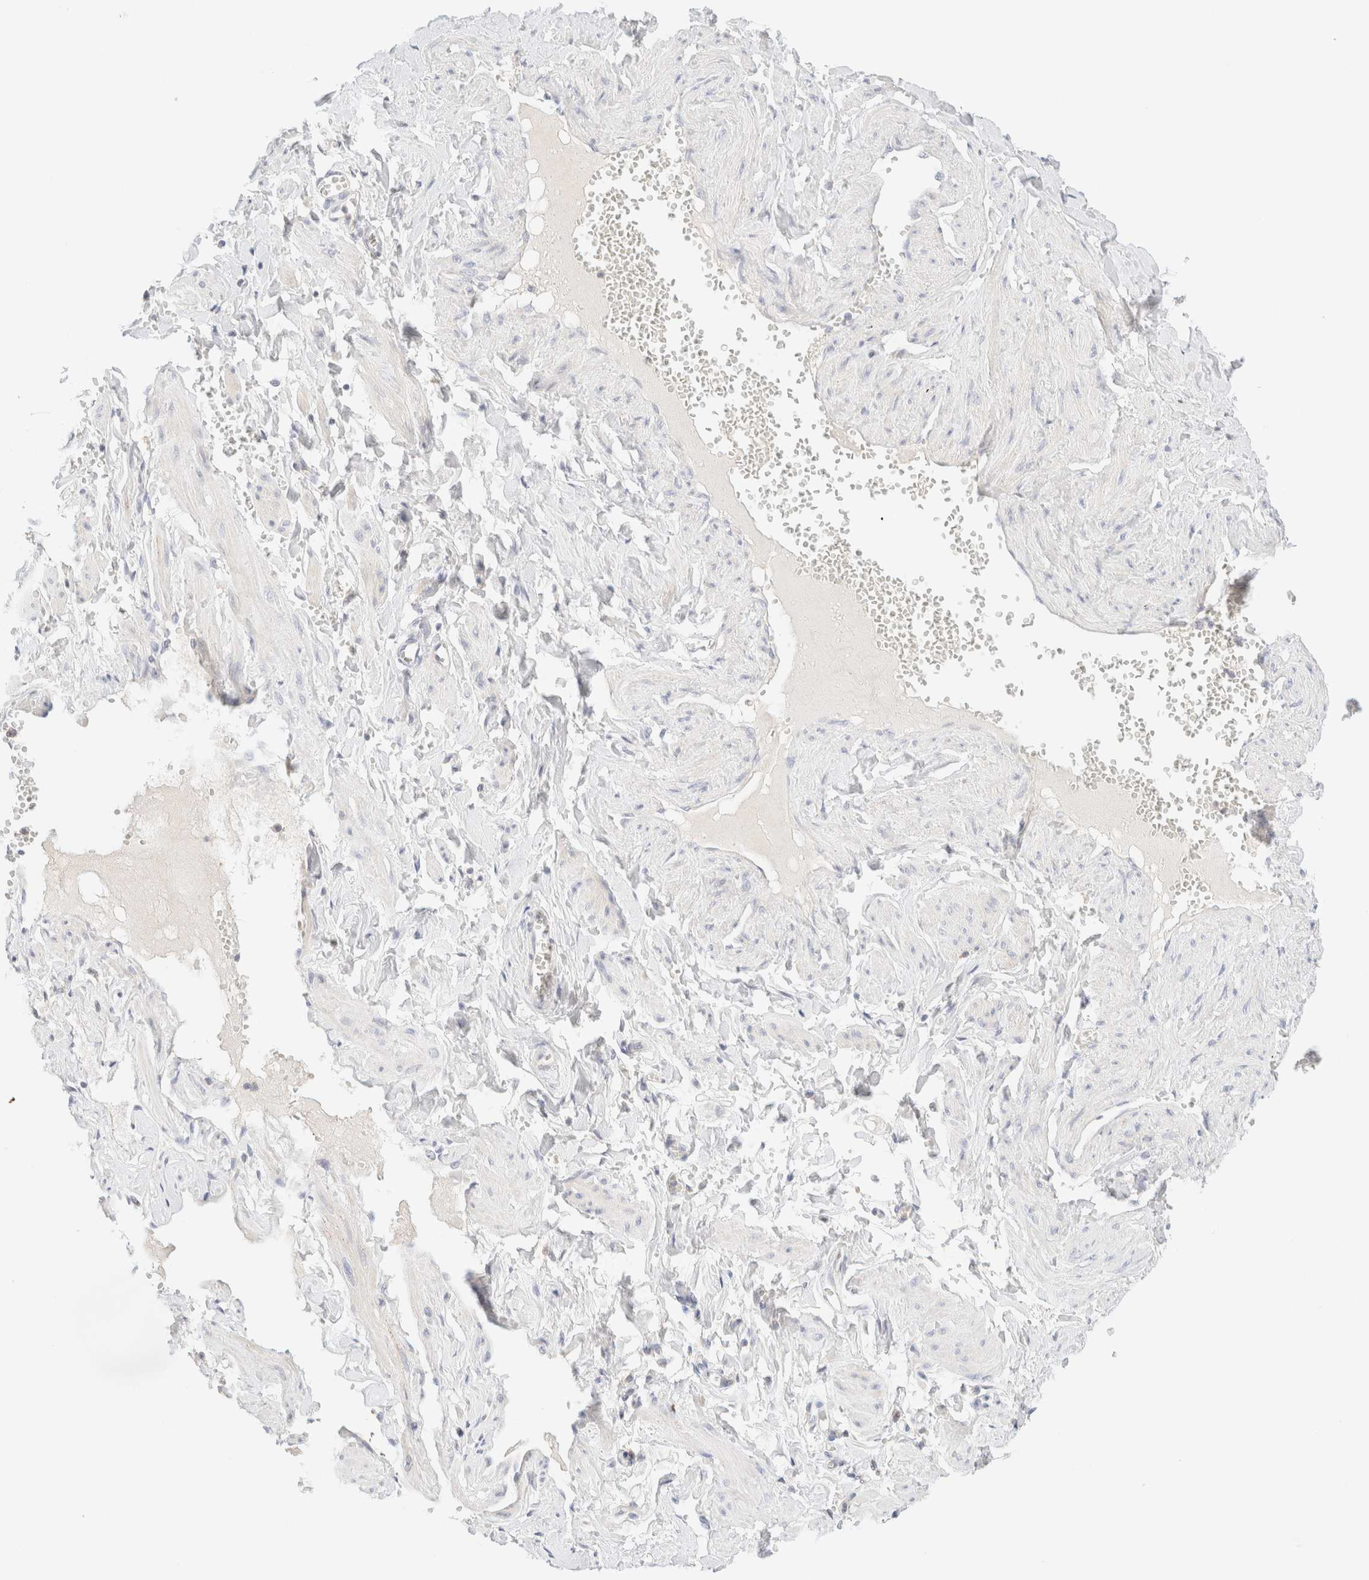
{"staining": {"intensity": "negative", "quantity": "none", "location": "none"}, "tissue": "adipose tissue", "cell_type": "Adipocytes", "image_type": "normal", "snomed": [{"axis": "morphology", "description": "Normal tissue, NOS"}, {"axis": "topography", "description": "Vascular tissue"}, {"axis": "topography", "description": "Fallopian tube"}, {"axis": "topography", "description": "Ovary"}], "caption": "Immunohistochemistry (IHC) micrograph of benign adipose tissue stained for a protein (brown), which exhibits no staining in adipocytes. (Immunohistochemistry, brightfield microscopy, high magnification).", "gene": "SARM1", "patient": {"sex": "female", "age": 67}}